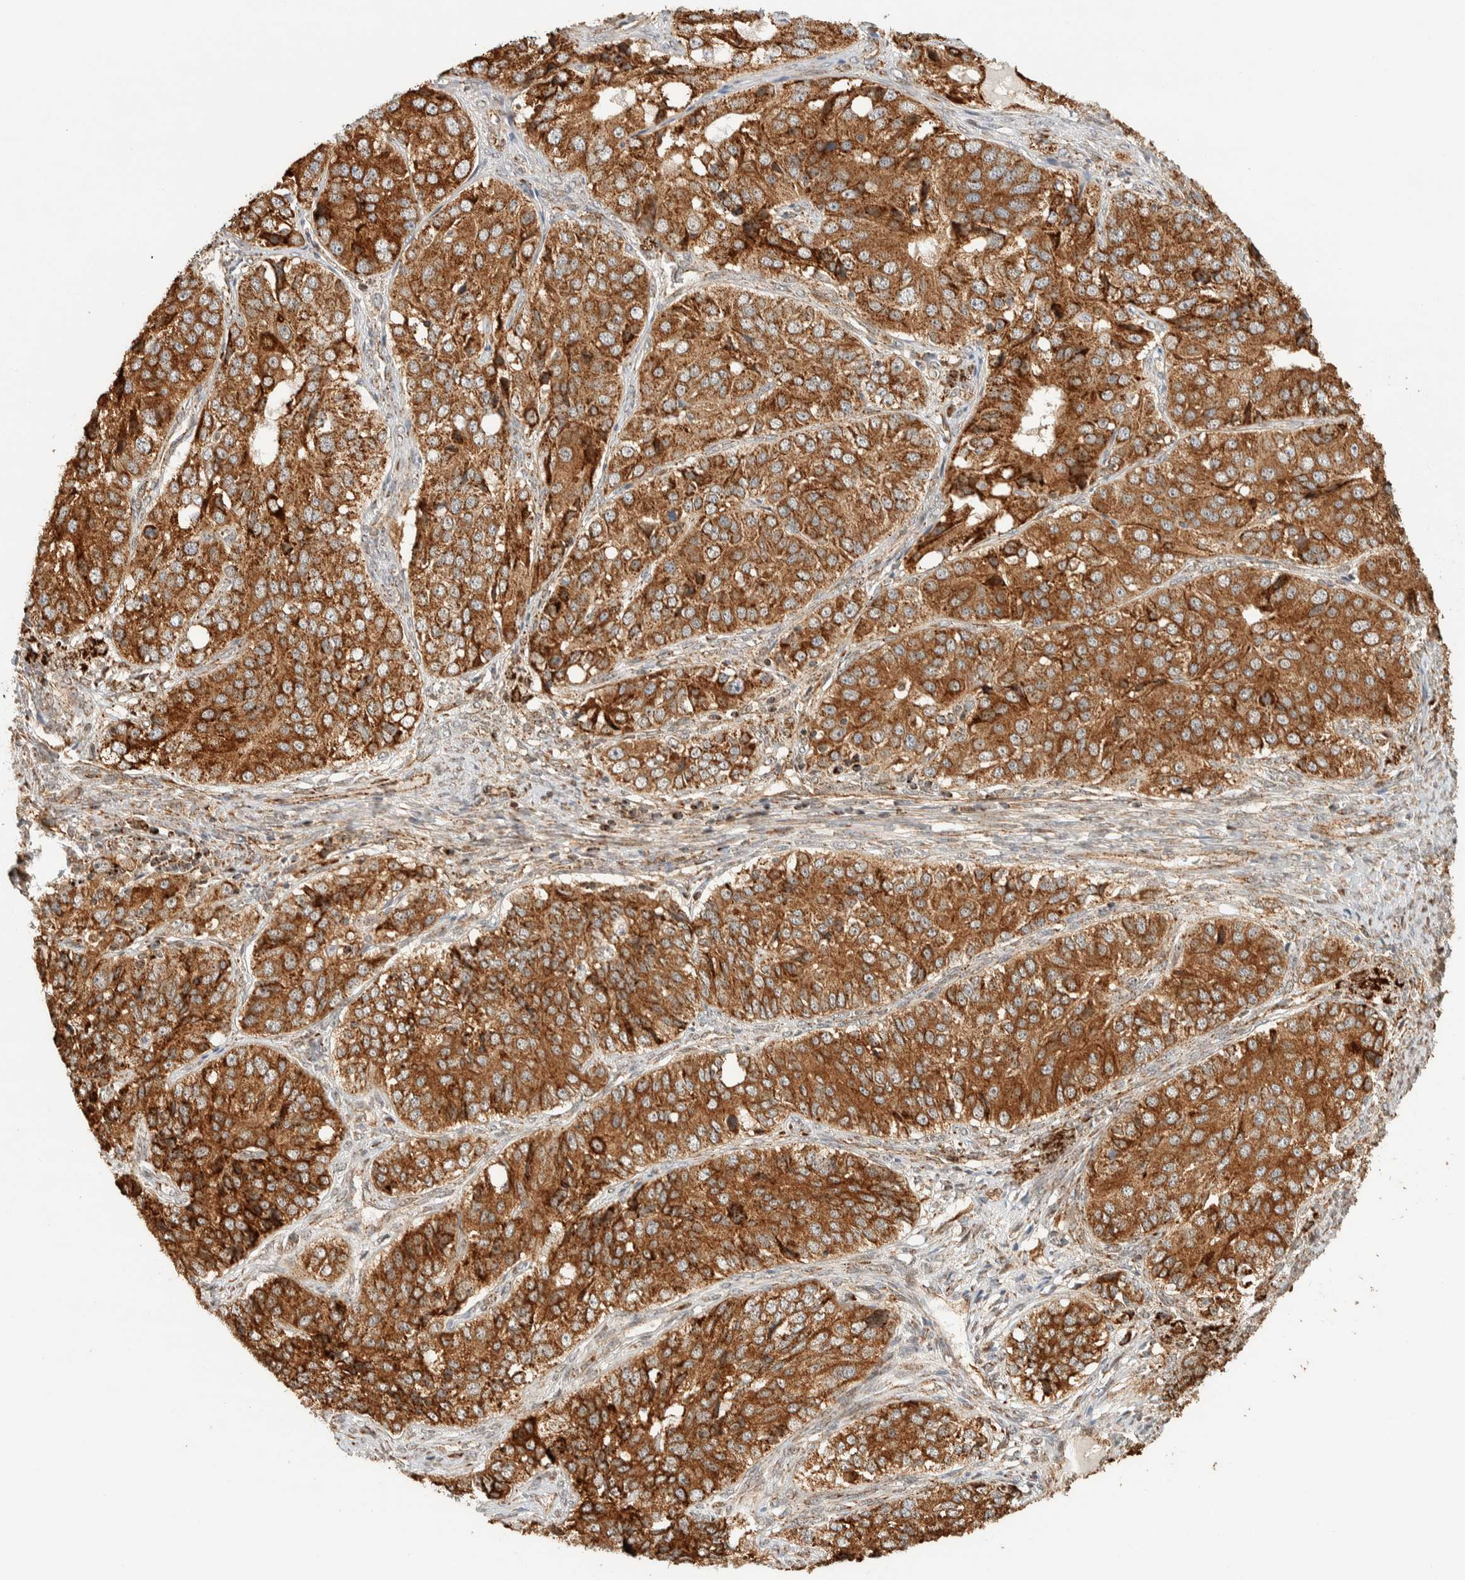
{"staining": {"intensity": "moderate", "quantity": ">75%", "location": "cytoplasmic/membranous"}, "tissue": "ovarian cancer", "cell_type": "Tumor cells", "image_type": "cancer", "snomed": [{"axis": "morphology", "description": "Carcinoma, endometroid"}, {"axis": "topography", "description": "Ovary"}], "caption": "Ovarian cancer was stained to show a protein in brown. There is medium levels of moderate cytoplasmic/membranous positivity in approximately >75% of tumor cells.", "gene": "KIF9", "patient": {"sex": "female", "age": 51}}